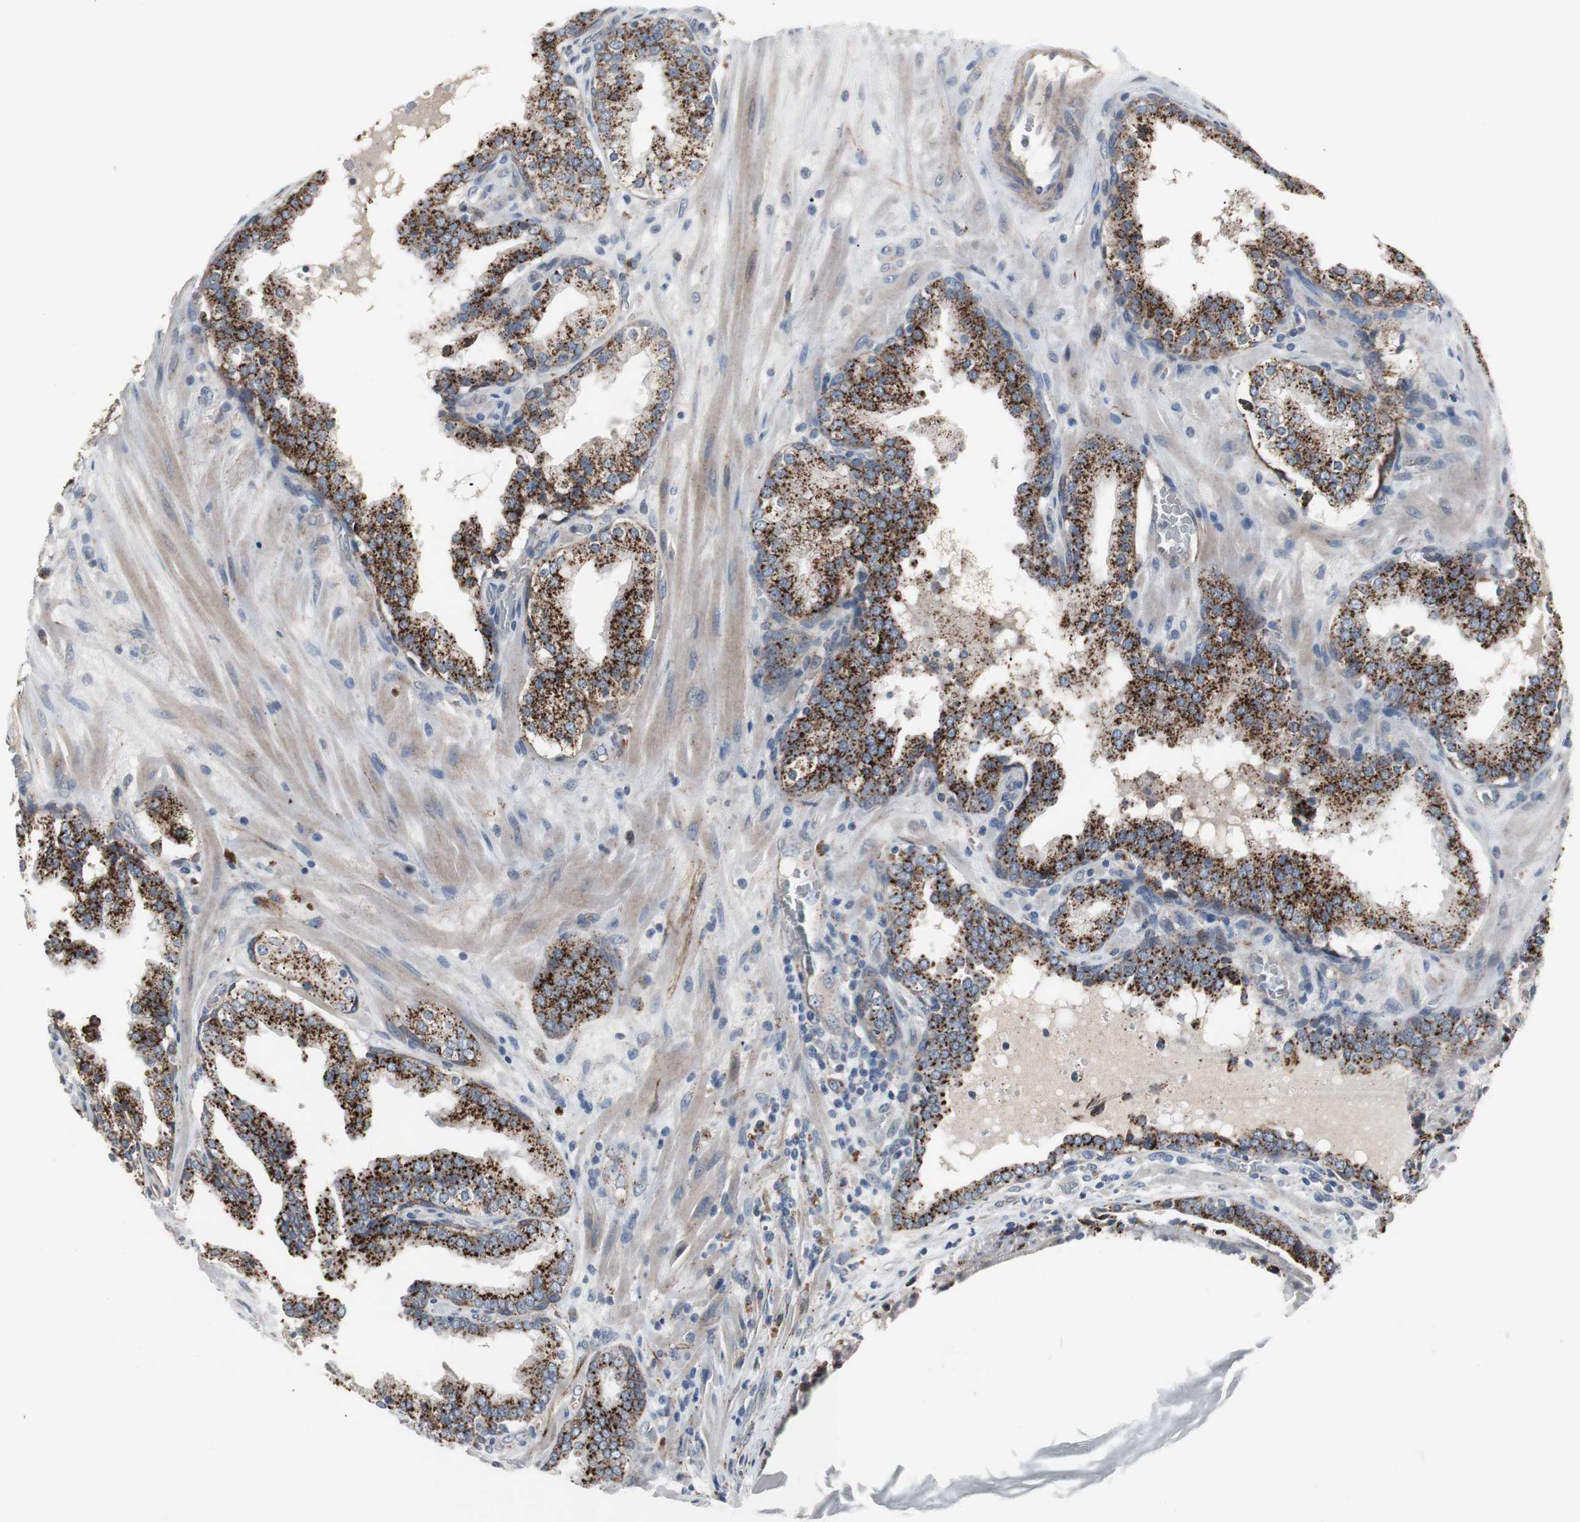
{"staining": {"intensity": "strong", "quantity": ">75%", "location": "cytoplasmic/membranous"}, "tissue": "prostate cancer", "cell_type": "Tumor cells", "image_type": "cancer", "snomed": [{"axis": "morphology", "description": "Adenocarcinoma, High grade"}, {"axis": "topography", "description": "Prostate"}], "caption": "Strong cytoplasmic/membranous expression for a protein is seen in about >75% of tumor cells of prostate high-grade adenocarcinoma using immunohistochemistry.", "gene": "GBA1", "patient": {"sex": "male", "age": 68}}